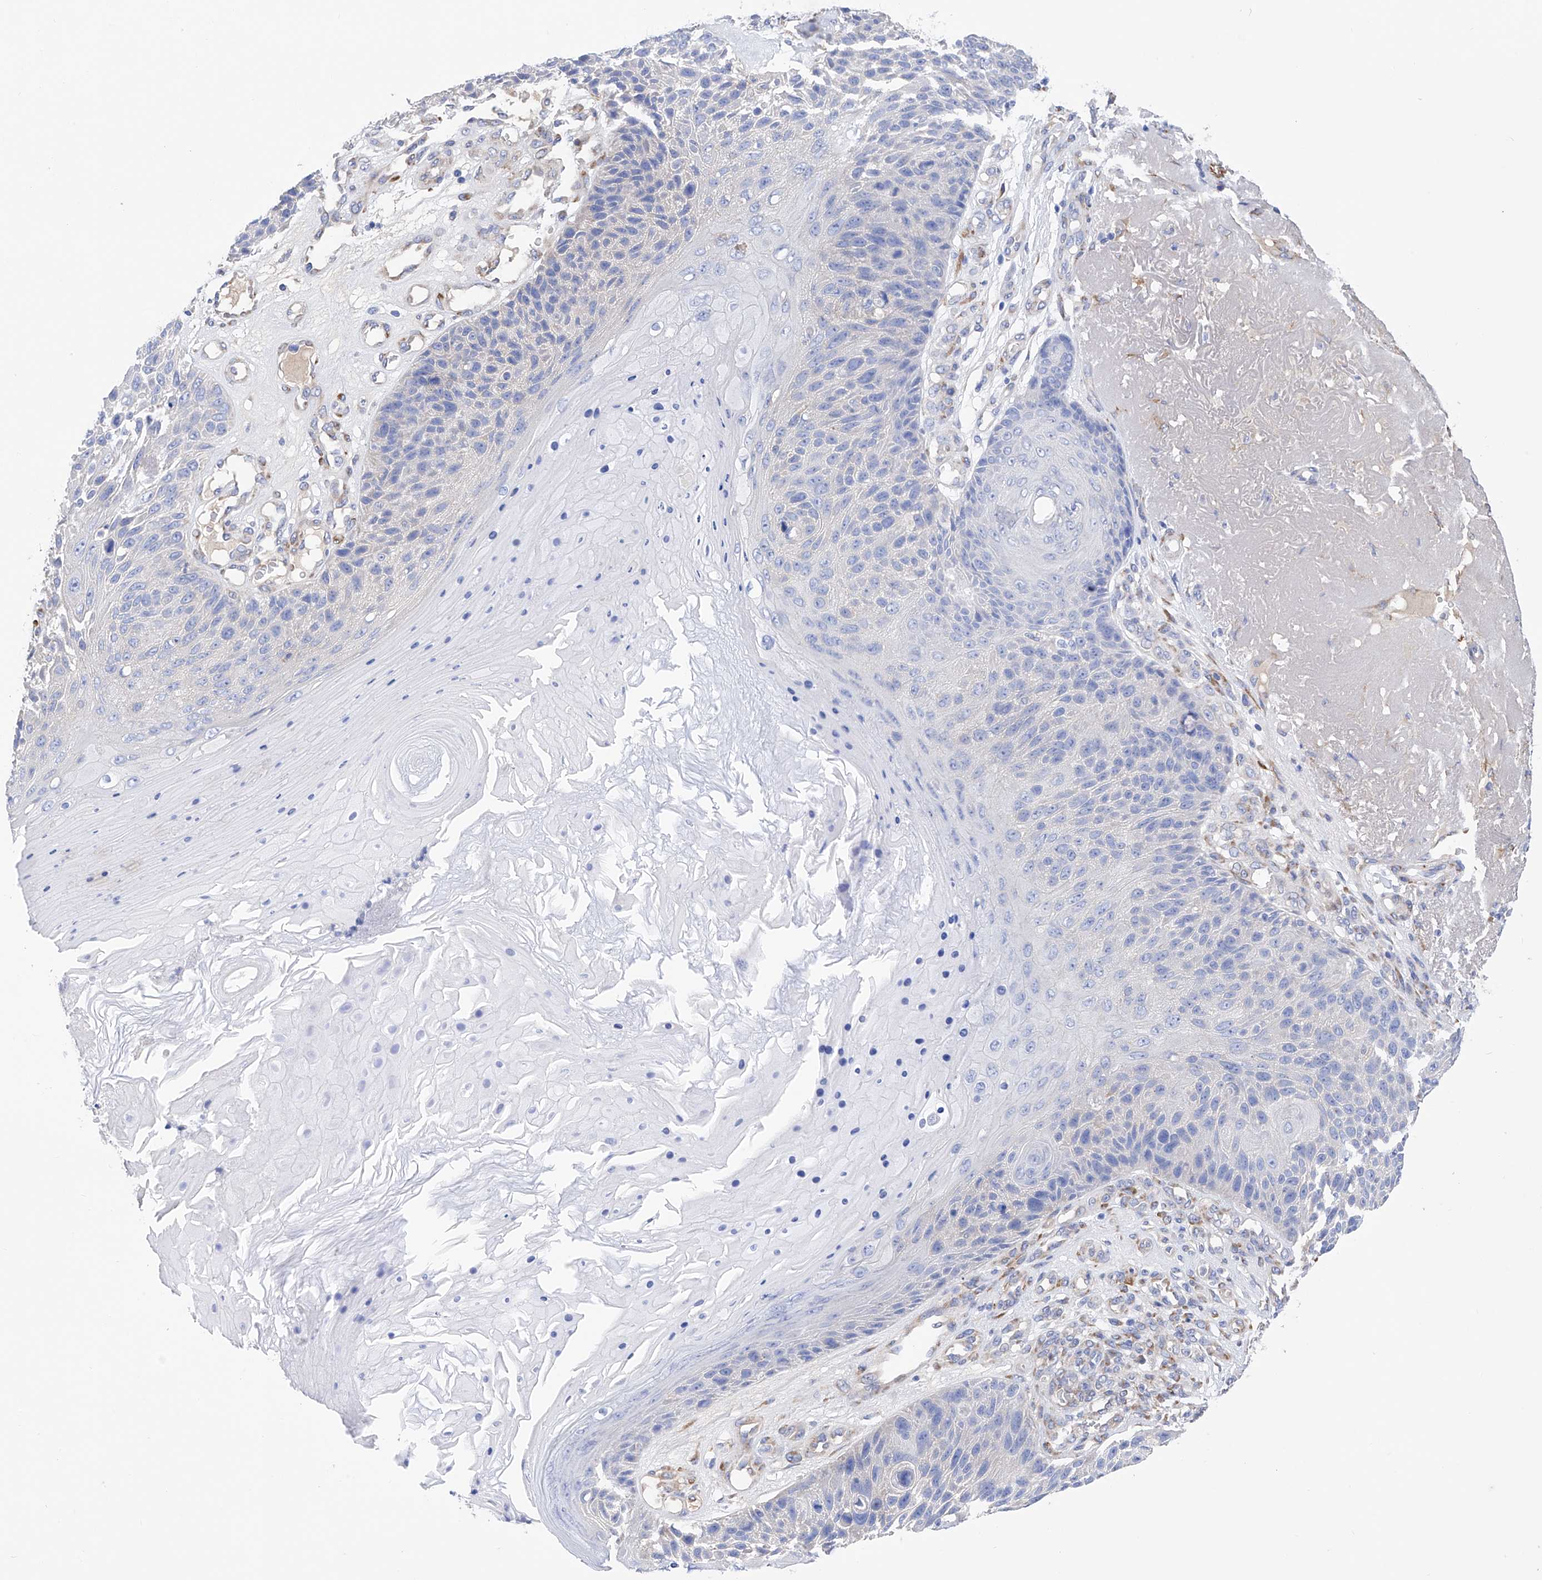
{"staining": {"intensity": "negative", "quantity": "none", "location": "none"}, "tissue": "skin cancer", "cell_type": "Tumor cells", "image_type": "cancer", "snomed": [{"axis": "morphology", "description": "Squamous cell carcinoma, NOS"}, {"axis": "topography", "description": "Skin"}], "caption": "Immunohistochemistry (IHC) micrograph of neoplastic tissue: human skin cancer stained with DAB demonstrates no significant protein expression in tumor cells.", "gene": "PDIA5", "patient": {"sex": "female", "age": 88}}